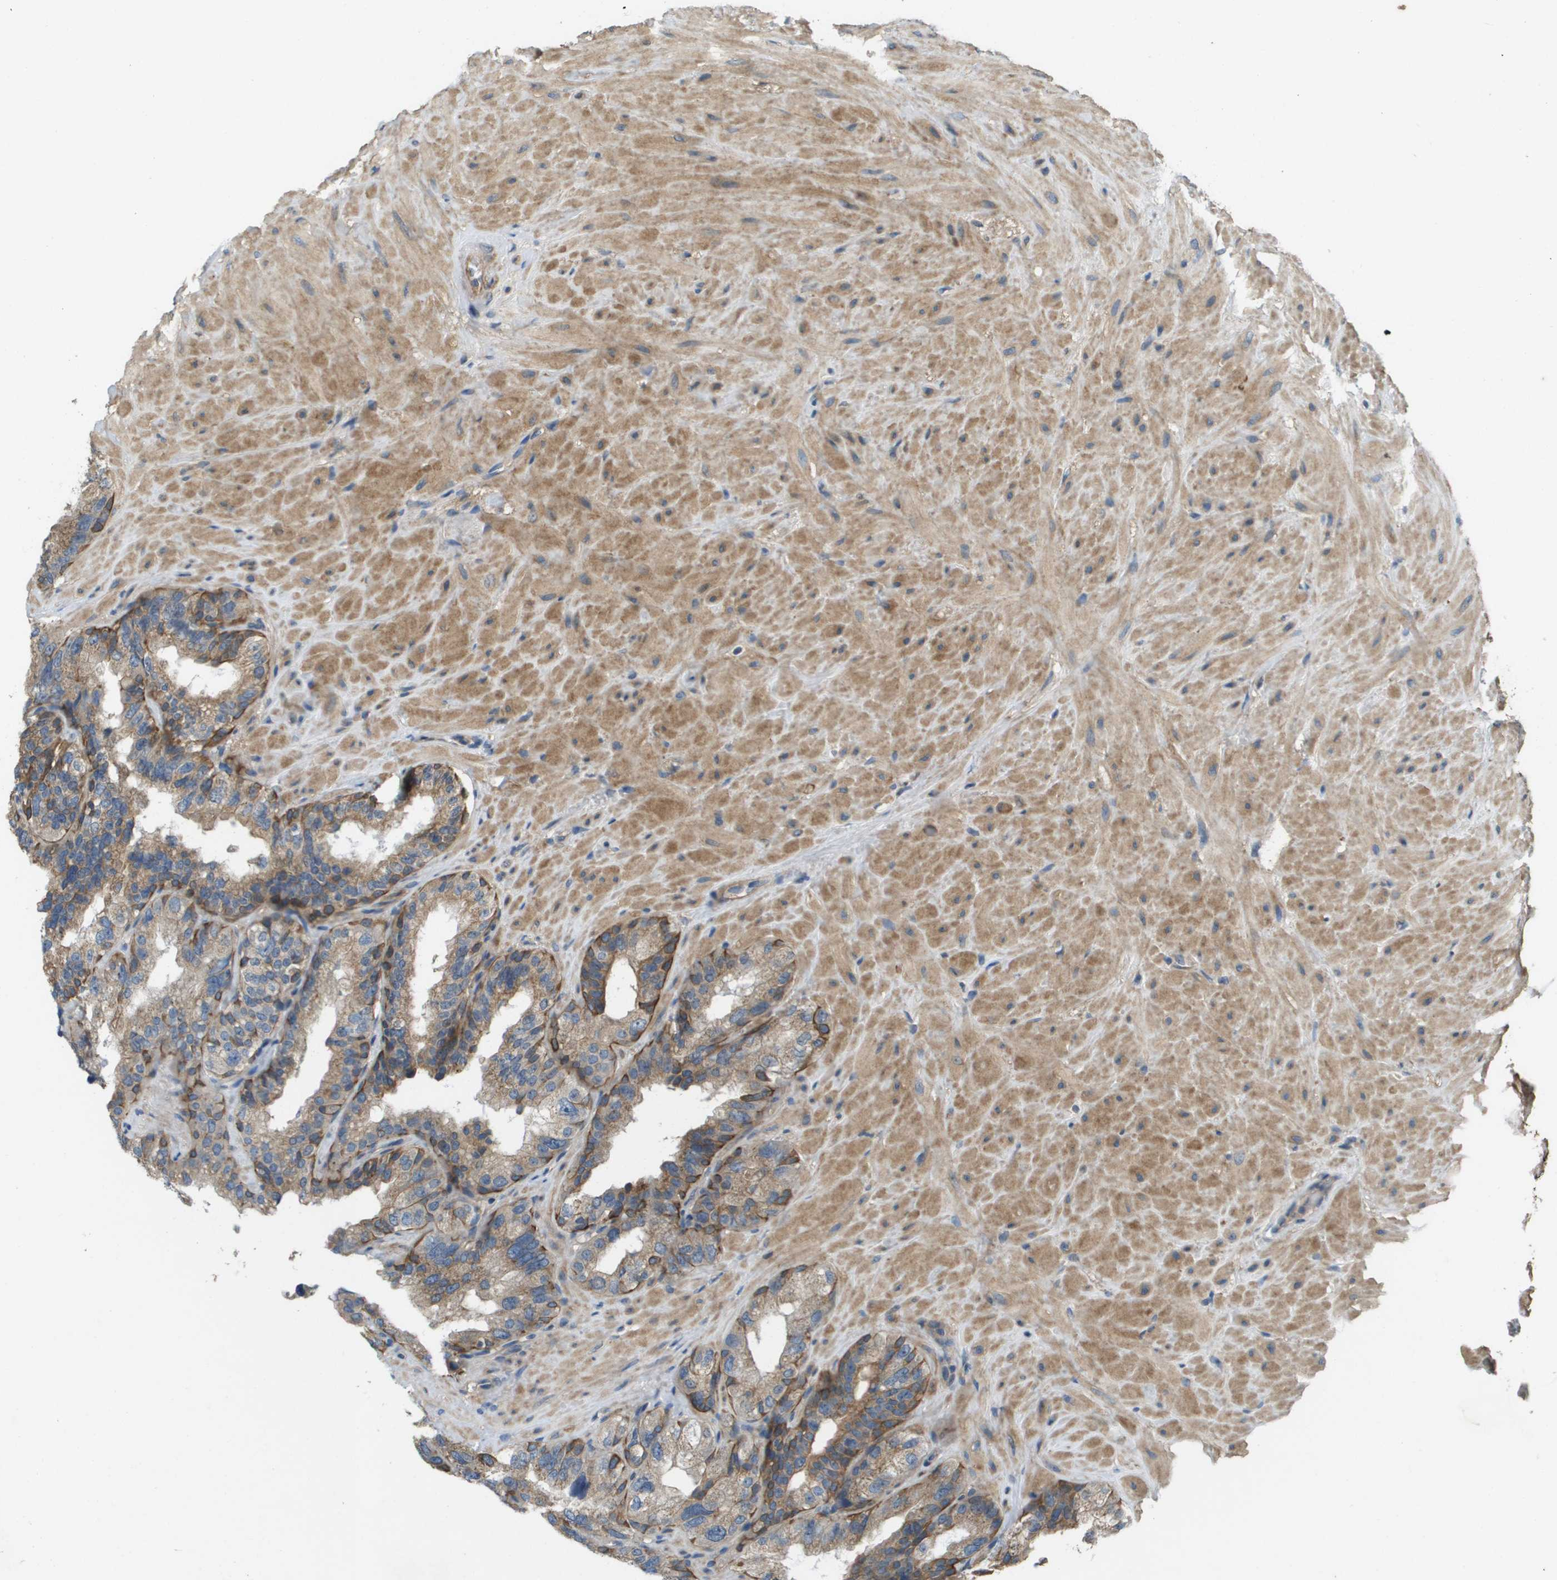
{"staining": {"intensity": "strong", "quantity": "25%-75%", "location": "cytoplasmic/membranous"}, "tissue": "seminal vesicle", "cell_type": "Glandular cells", "image_type": "normal", "snomed": [{"axis": "morphology", "description": "Normal tissue, NOS"}, {"axis": "topography", "description": "Seminal veicle"}], "caption": "Protein staining of benign seminal vesicle exhibits strong cytoplasmic/membranous positivity in approximately 25%-75% of glandular cells. Using DAB (brown) and hematoxylin (blue) stains, captured at high magnification using brightfield microscopy.", "gene": "KRT23", "patient": {"sex": "male", "age": 68}}